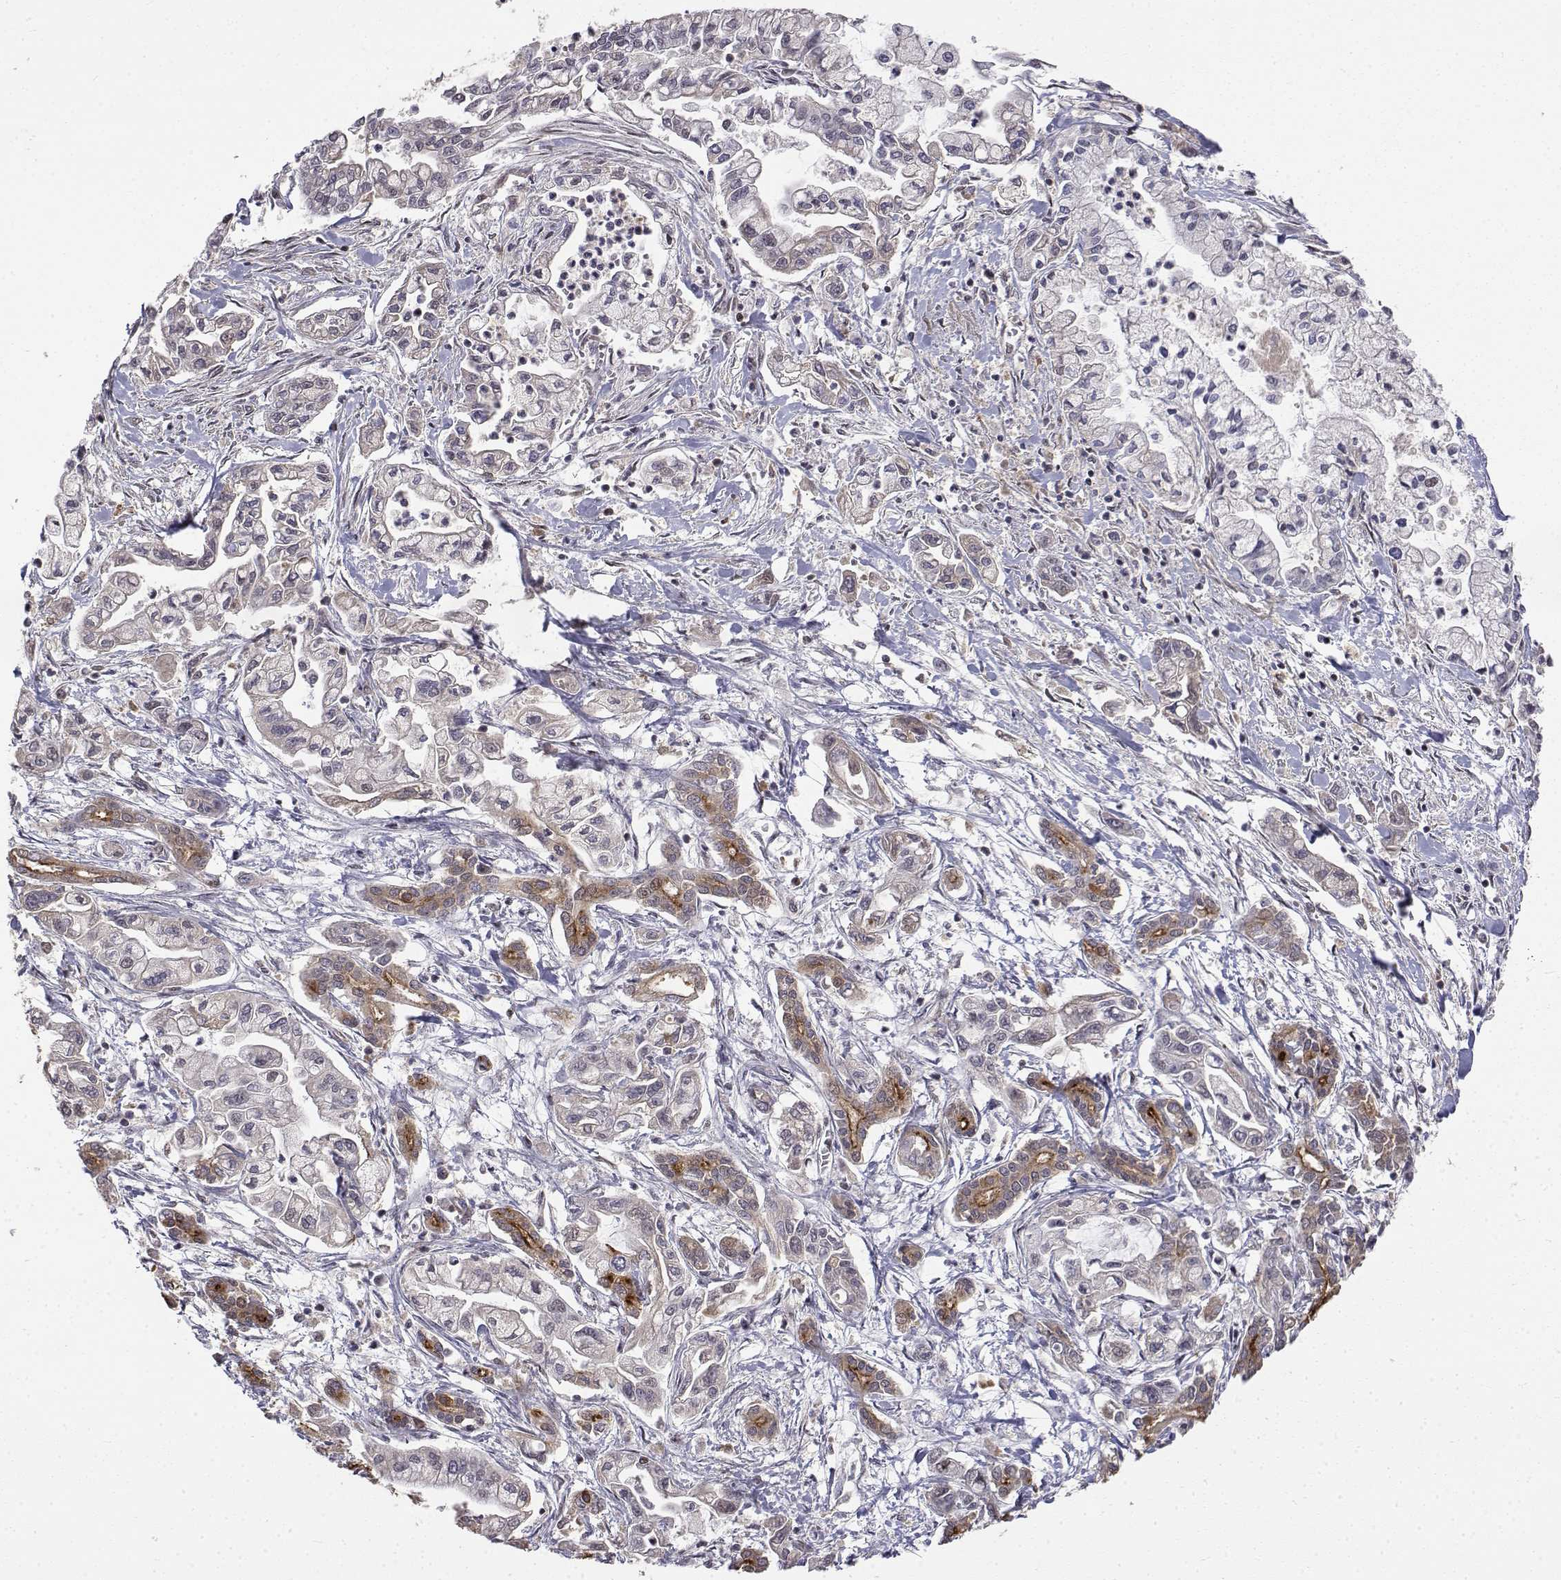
{"staining": {"intensity": "negative", "quantity": "none", "location": "none"}, "tissue": "pancreatic cancer", "cell_type": "Tumor cells", "image_type": "cancer", "snomed": [{"axis": "morphology", "description": "Adenocarcinoma, NOS"}, {"axis": "topography", "description": "Pancreas"}], "caption": "This is an immunohistochemistry (IHC) histopathology image of human pancreatic cancer (adenocarcinoma). There is no staining in tumor cells.", "gene": "ITGA7", "patient": {"sex": "male", "age": 54}}